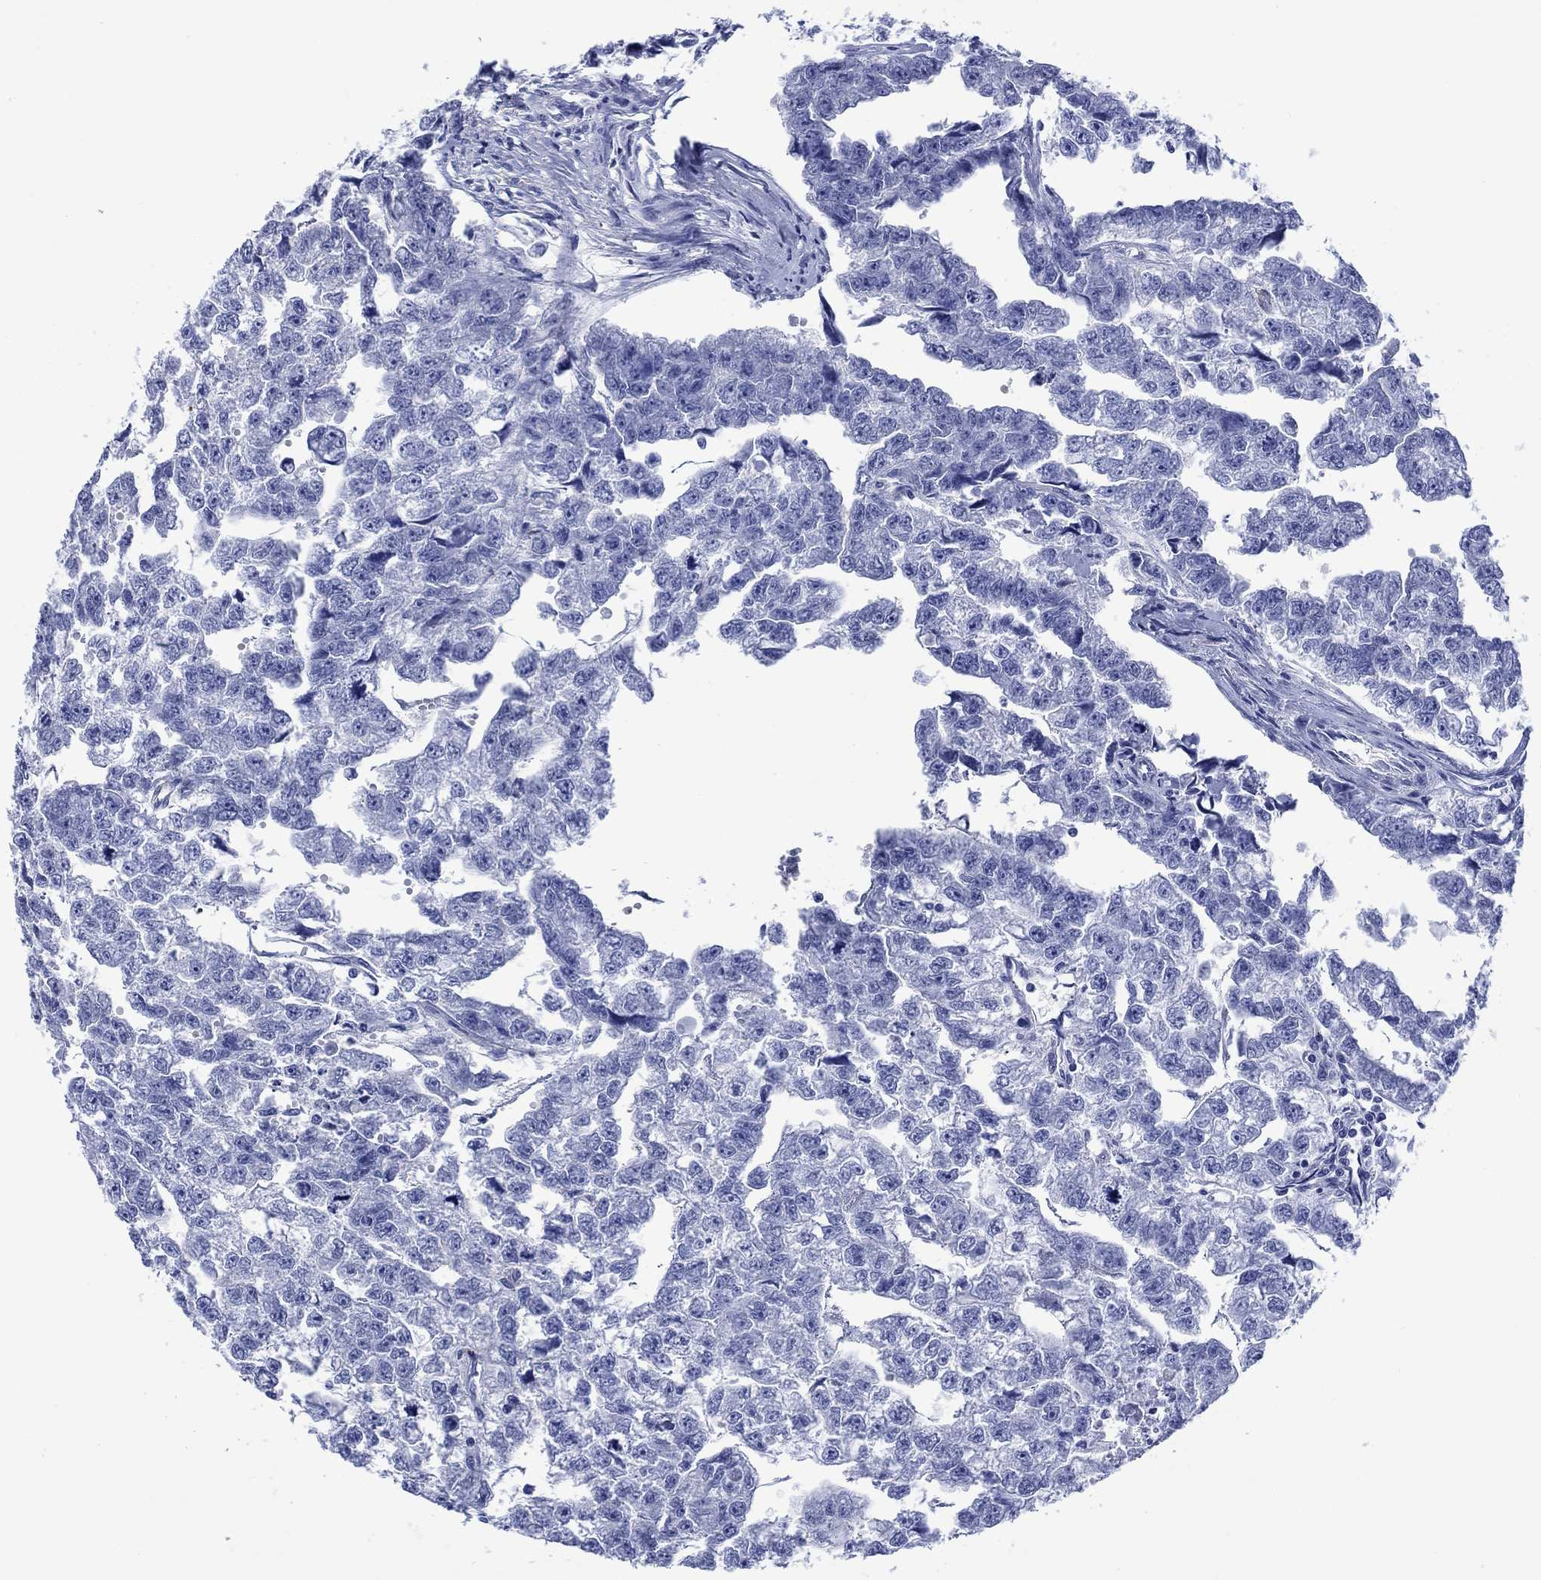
{"staining": {"intensity": "negative", "quantity": "none", "location": "none"}, "tissue": "testis cancer", "cell_type": "Tumor cells", "image_type": "cancer", "snomed": [{"axis": "morphology", "description": "Carcinoma, Embryonal, NOS"}, {"axis": "morphology", "description": "Teratoma, malignant, NOS"}, {"axis": "topography", "description": "Testis"}], "caption": "Immunohistochemistry (IHC) of human testis cancer shows no staining in tumor cells.", "gene": "CACNG3", "patient": {"sex": "male", "age": 44}}